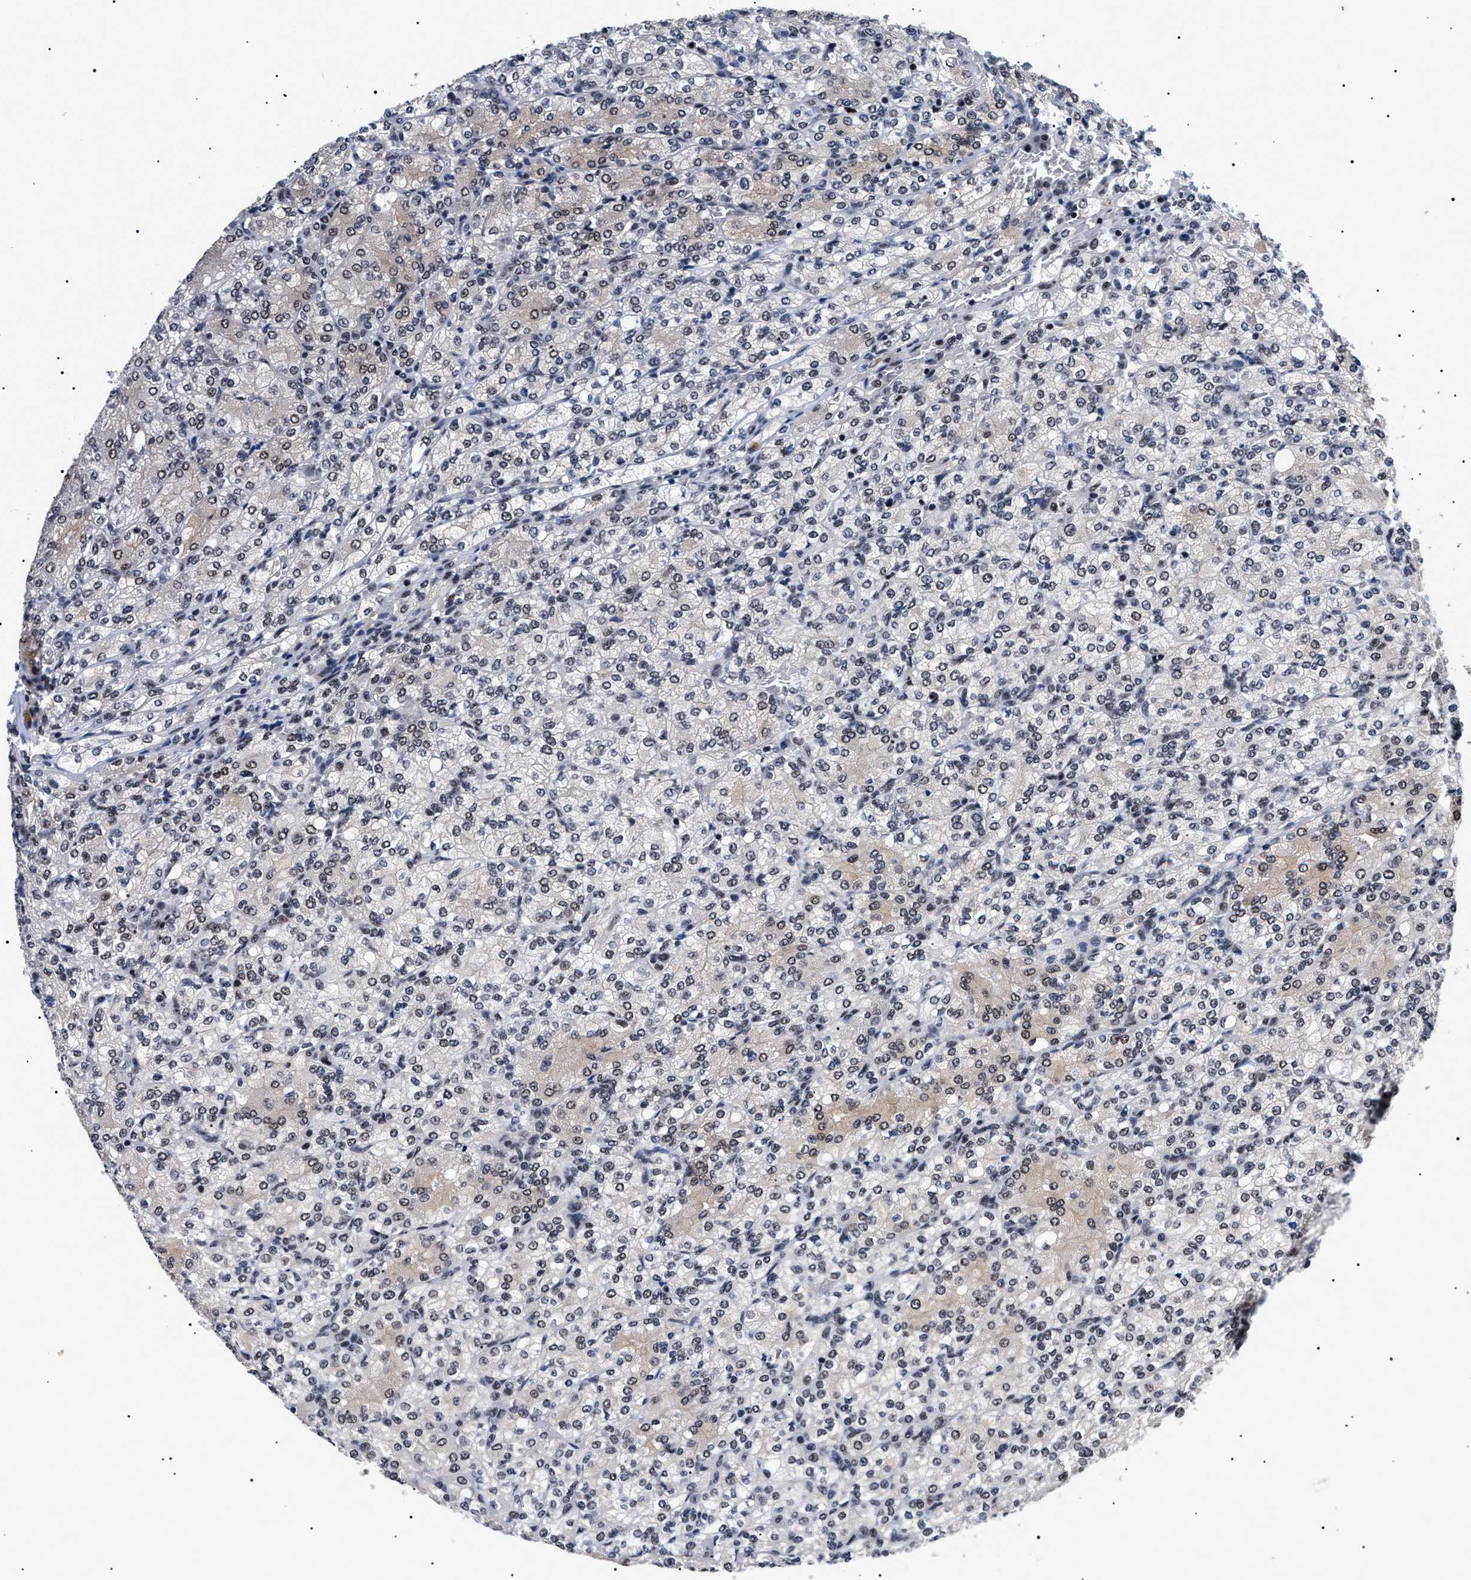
{"staining": {"intensity": "weak", "quantity": "25%-75%", "location": "nuclear"}, "tissue": "renal cancer", "cell_type": "Tumor cells", "image_type": "cancer", "snomed": [{"axis": "morphology", "description": "Adenocarcinoma, NOS"}, {"axis": "topography", "description": "Kidney"}], "caption": "Immunohistochemical staining of human renal cancer (adenocarcinoma) displays weak nuclear protein staining in about 25%-75% of tumor cells.", "gene": "CAAP1", "patient": {"sex": "male", "age": 77}}